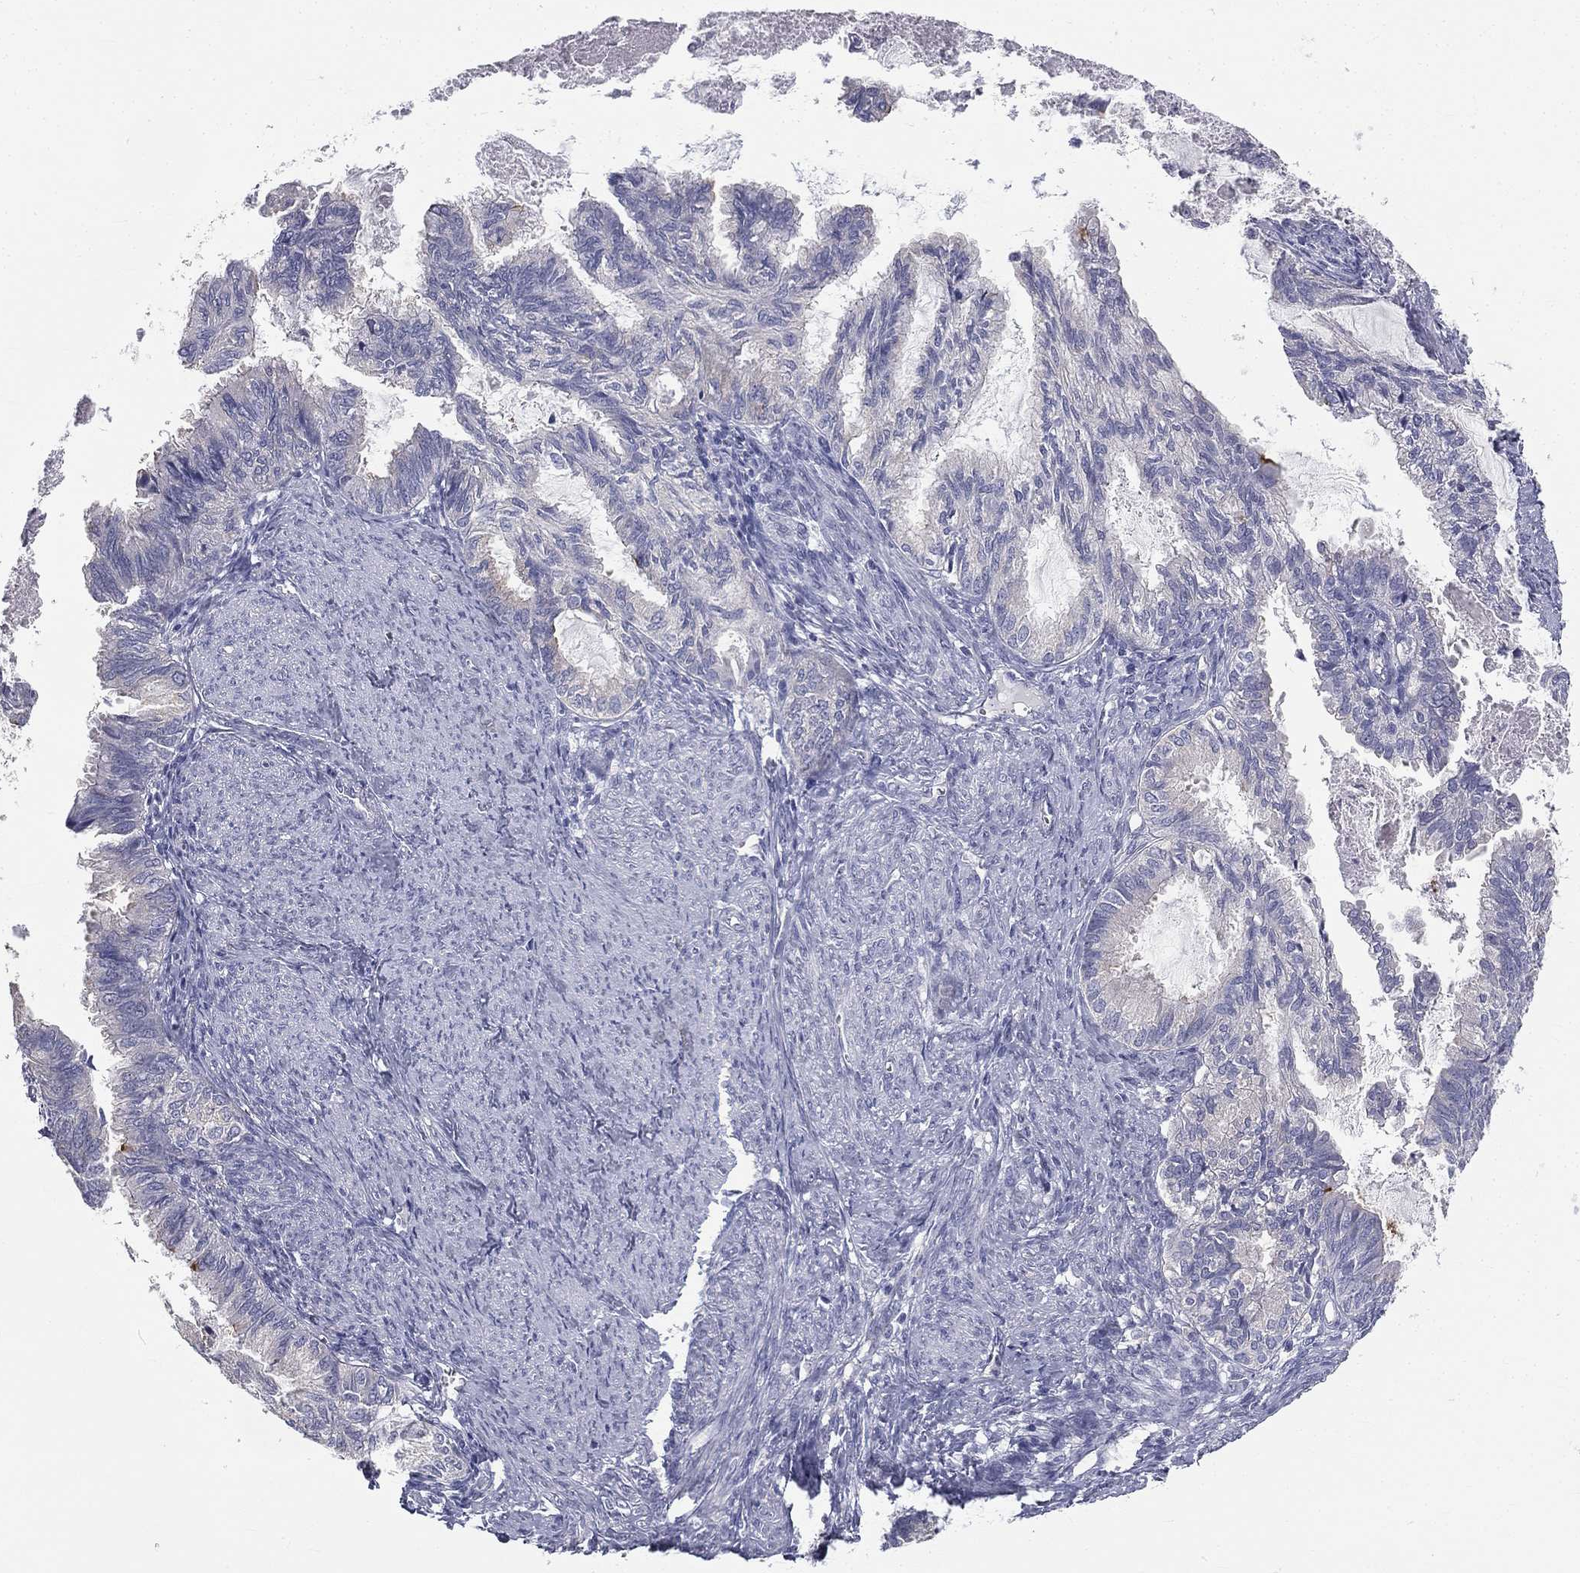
{"staining": {"intensity": "negative", "quantity": "none", "location": "none"}, "tissue": "endometrial cancer", "cell_type": "Tumor cells", "image_type": "cancer", "snomed": [{"axis": "morphology", "description": "Adenocarcinoma, NOS"}, {"axis": "topography", "description": "Endometrium"}], "caption": "The photomicrograph demonstrates no staining of tumor cells in endometrial cancer. The staining was performed using DAB to visualize the protein expression in brown, while the nuclei were stained in blue with hematoxylin (Magnification: 20x).", "gene": "MUC13", "patient": {"sex": "female", "age": 86}}